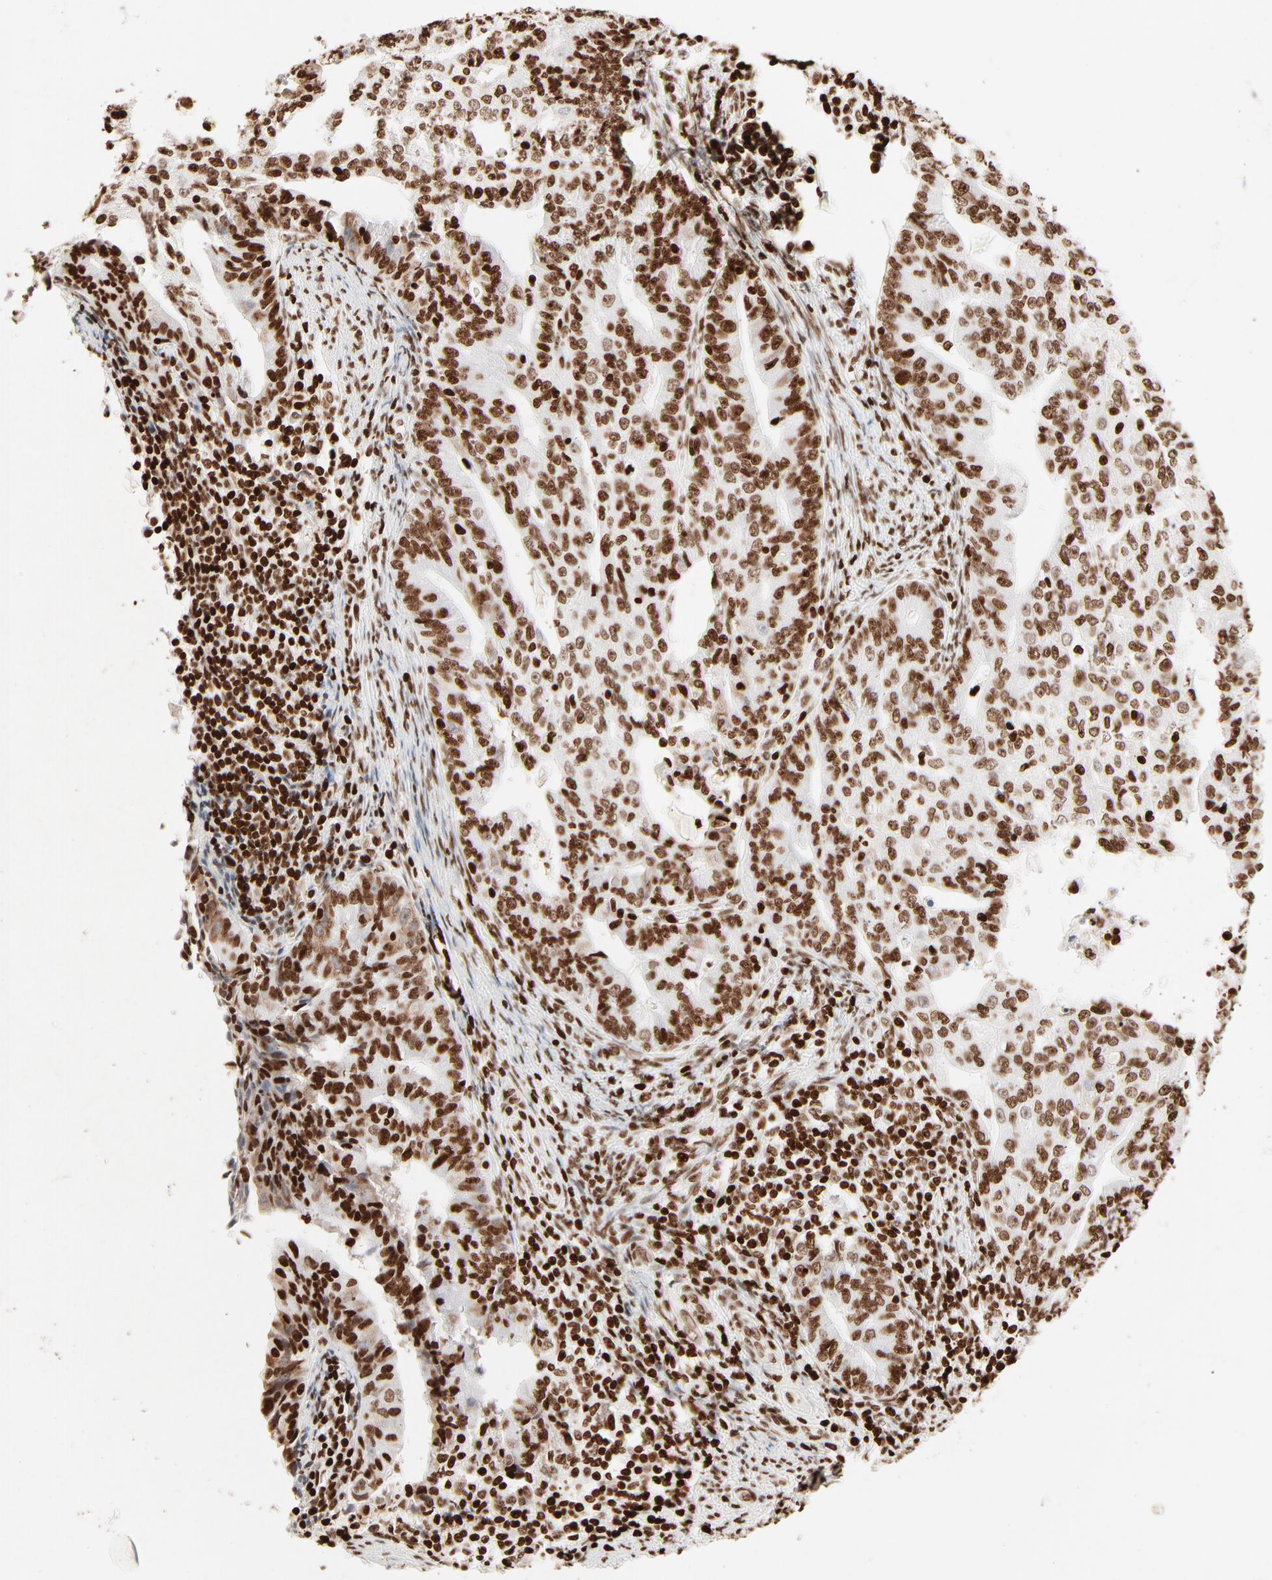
{"staining": {"intensity": "moderate", "quantity": ">75%", "location": "nuclear"}, "tissue": "endometrial cancer", "cell_type": "Tumor cells", "image_type": "cancer", "snomed": [{"axis": "morphology", "description": "Adenocarcinoma, NOS"}, {"axis": "topography", "description": "Endometrium"}], "caption": "Protein expression analysis of human endometrial adenocarcinoma reveals moderate nuclear expression in approximately >75% of tumor cells.", "gene": "HMGB2", "patient": {"sex": "female", "age": 56}}